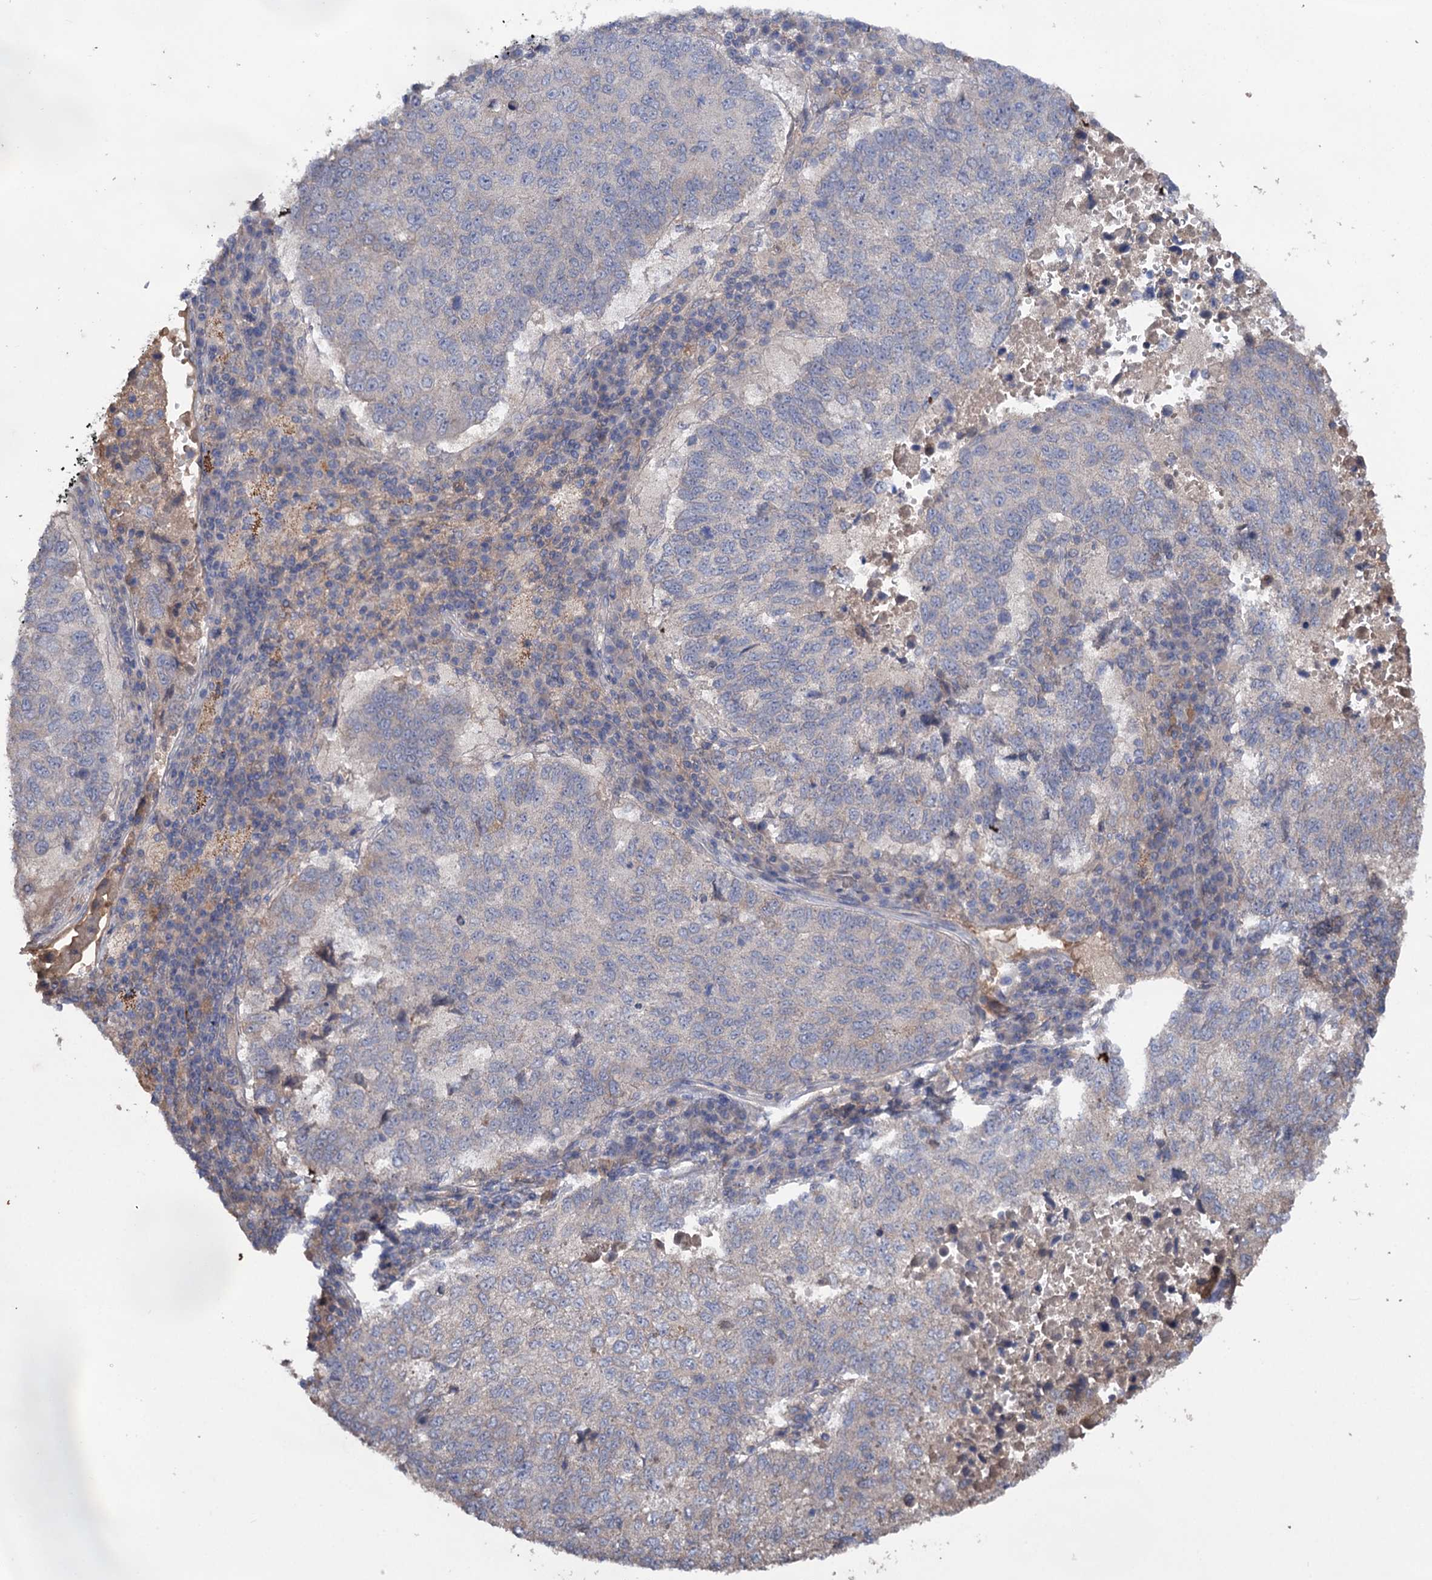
{"staining": {"intensity": "negative", "quantity": "none", "location": "none"}, "tissue": "lung cancer", "cell_type": "Tumor cells", "image_type": "cancer", "snomed": [{"axis": "morphology", "description": "Squamous cell carcinoma, NOS"}, {"axis": "topography", "description": "Lung"}], "caption": "Immunohistochemical staining of lung cancer demonstrates no significant staining in tumor cells. (Stains: DAB immunohistochemistry with hematoxylin counter stain, Microscopy: brightfield microscopy at high magnification).", "gene": "PPP1R32", "patient": {"sex": "male", "age": 73}}